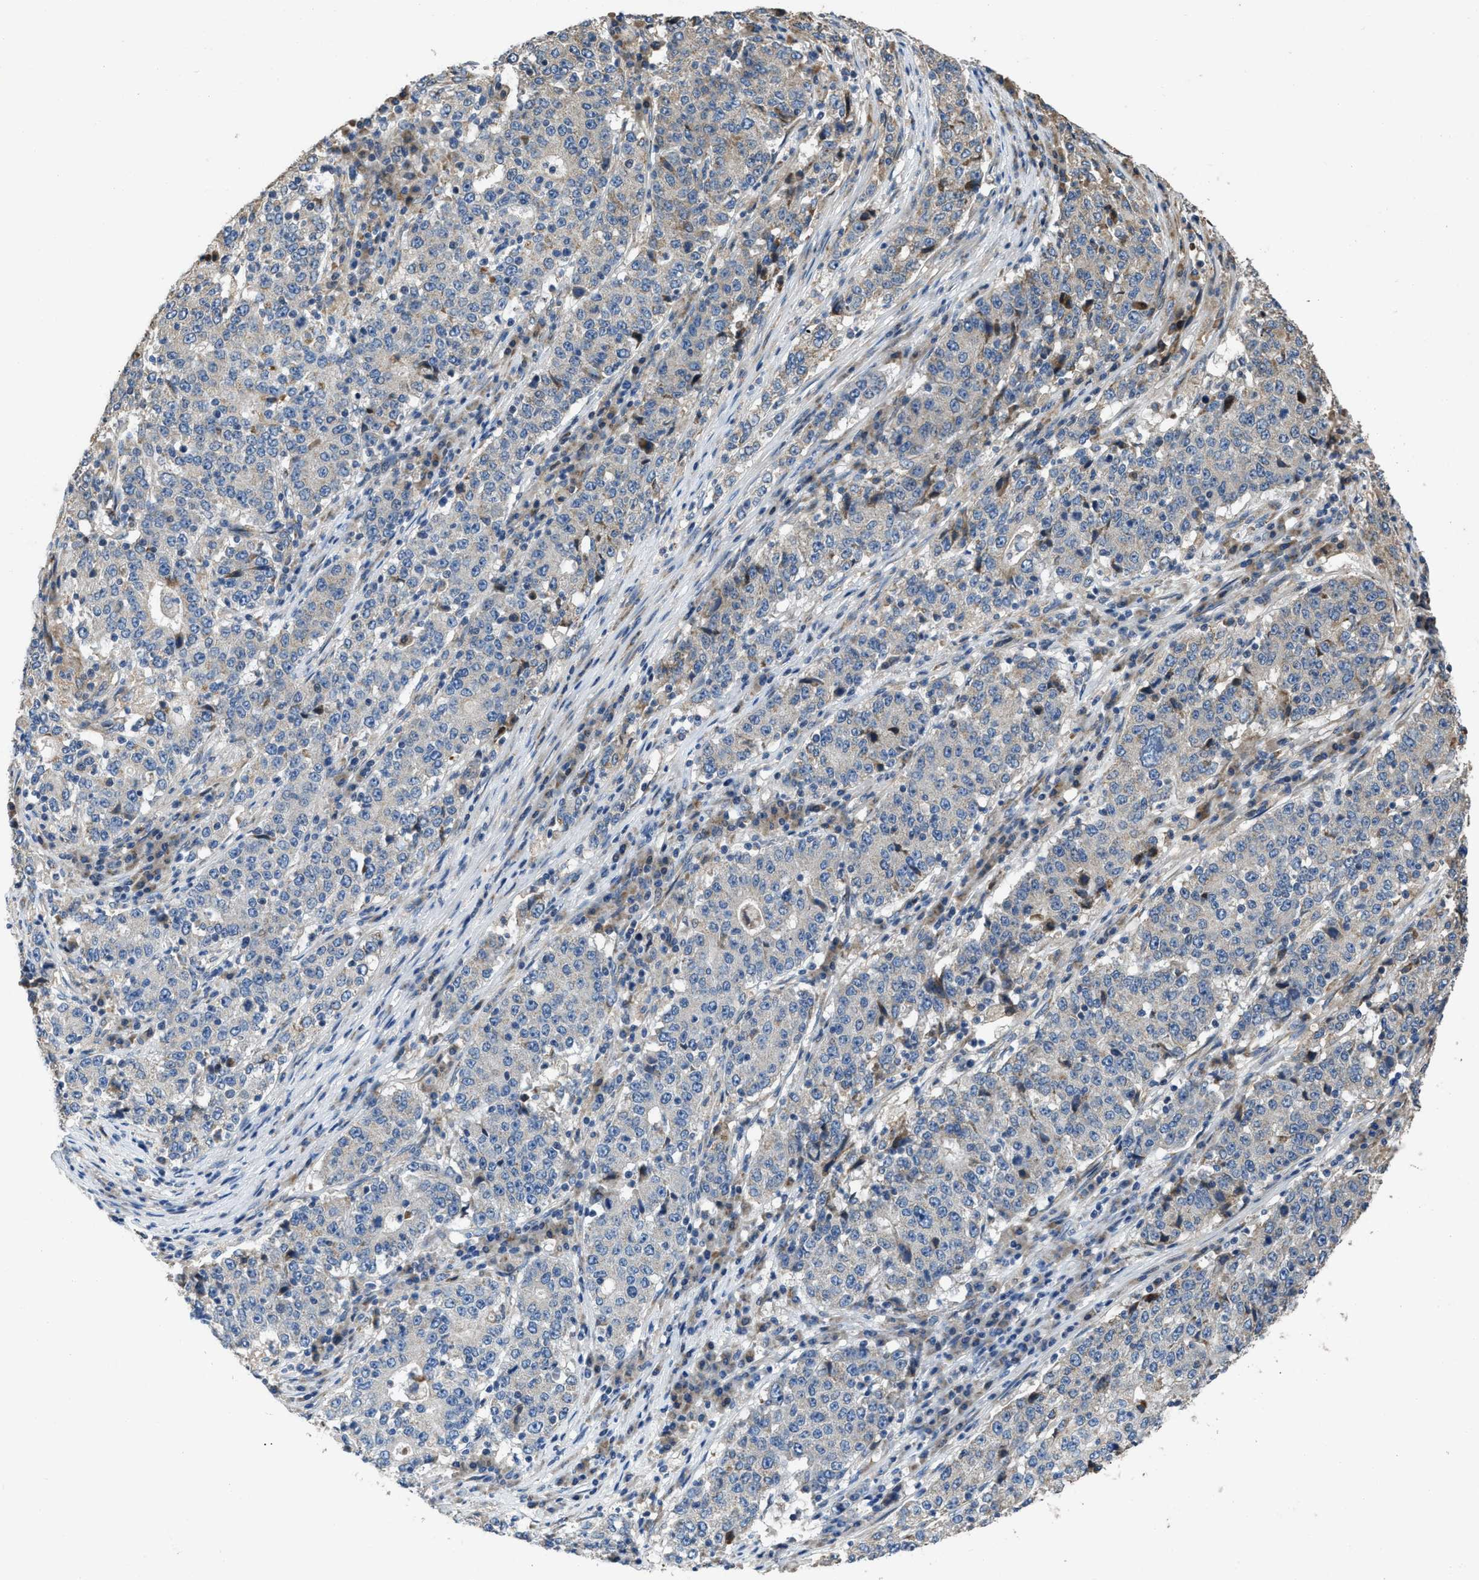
{"staining": {"intensity": "negative", "quantity": "none", "location": "none"}, "tissue": "stomach cancer", "cell_type": "Tumor cells", "image_type": "cancer", "snomed": [{"axis": "morphology", "description": "Adenocarcinoma, NOS"}, {"axis": "topography", "description": "Stomach"}], "caption": "The photomicrograph displays no significant expression in tumor cells of adenocarcinoma (stomach).", "gene": "TMEM150A", "patient": {"sex": "male", "age": 59}}